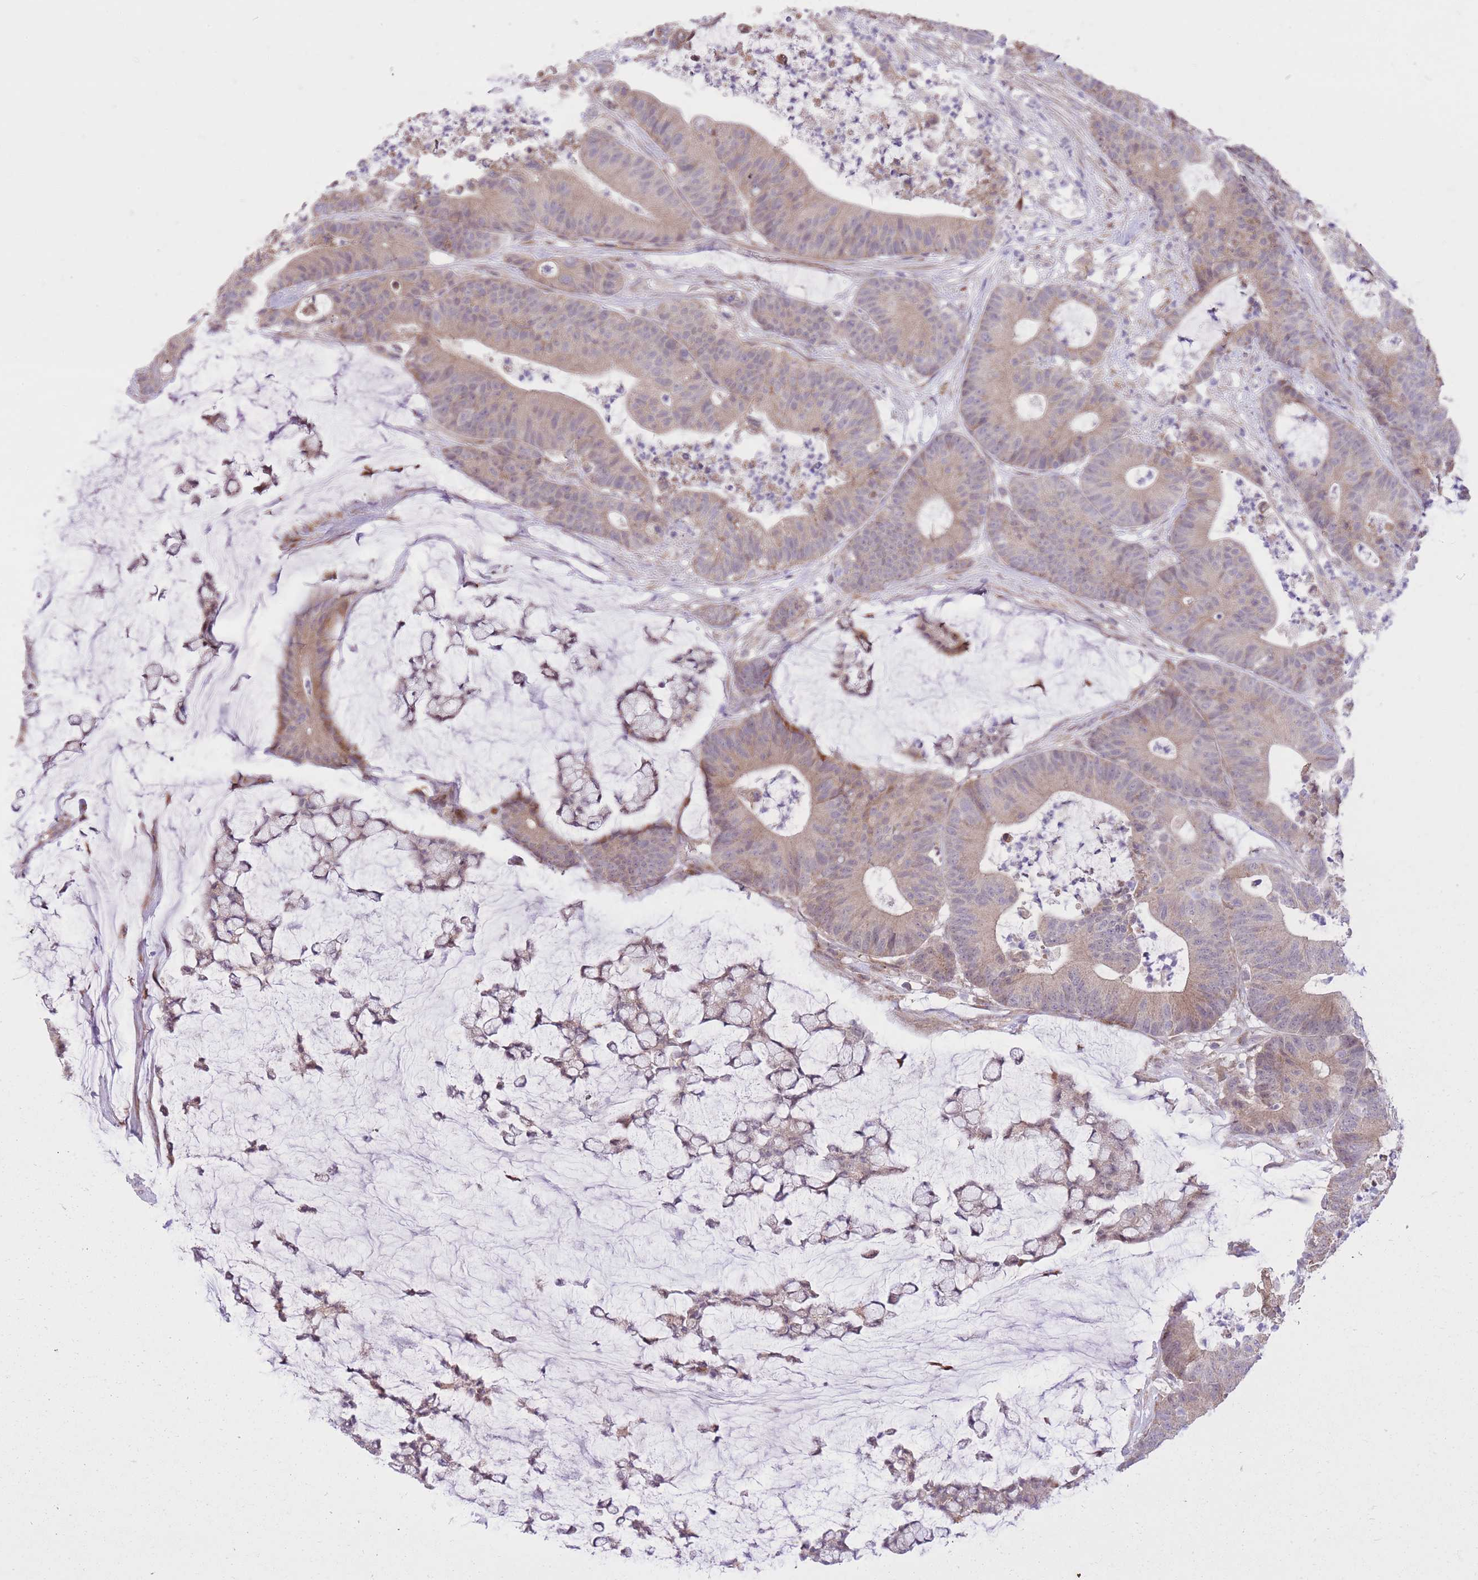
{"staining": {"intensity": "moderate", "quantity": ">75%", "location": "cytoplasmic/membranous"}, "tissue": "colorectal cancer", "cell_type": "Tumor cells", "image_type": "cancer", "snomed": [{"axis": "morphology", "description": "Adenocarcinoma, NOS"}, {"axis": "topography", "description": "Colon"}], "caption": "This micrograph exhibits IHC staining of colorectal cancer, with medium moderate cytoplasmic/membranous expression in about >75% of tumor cells.", "gene": "SLC4A4", "patient": {"sex": "female", "age": 84}}